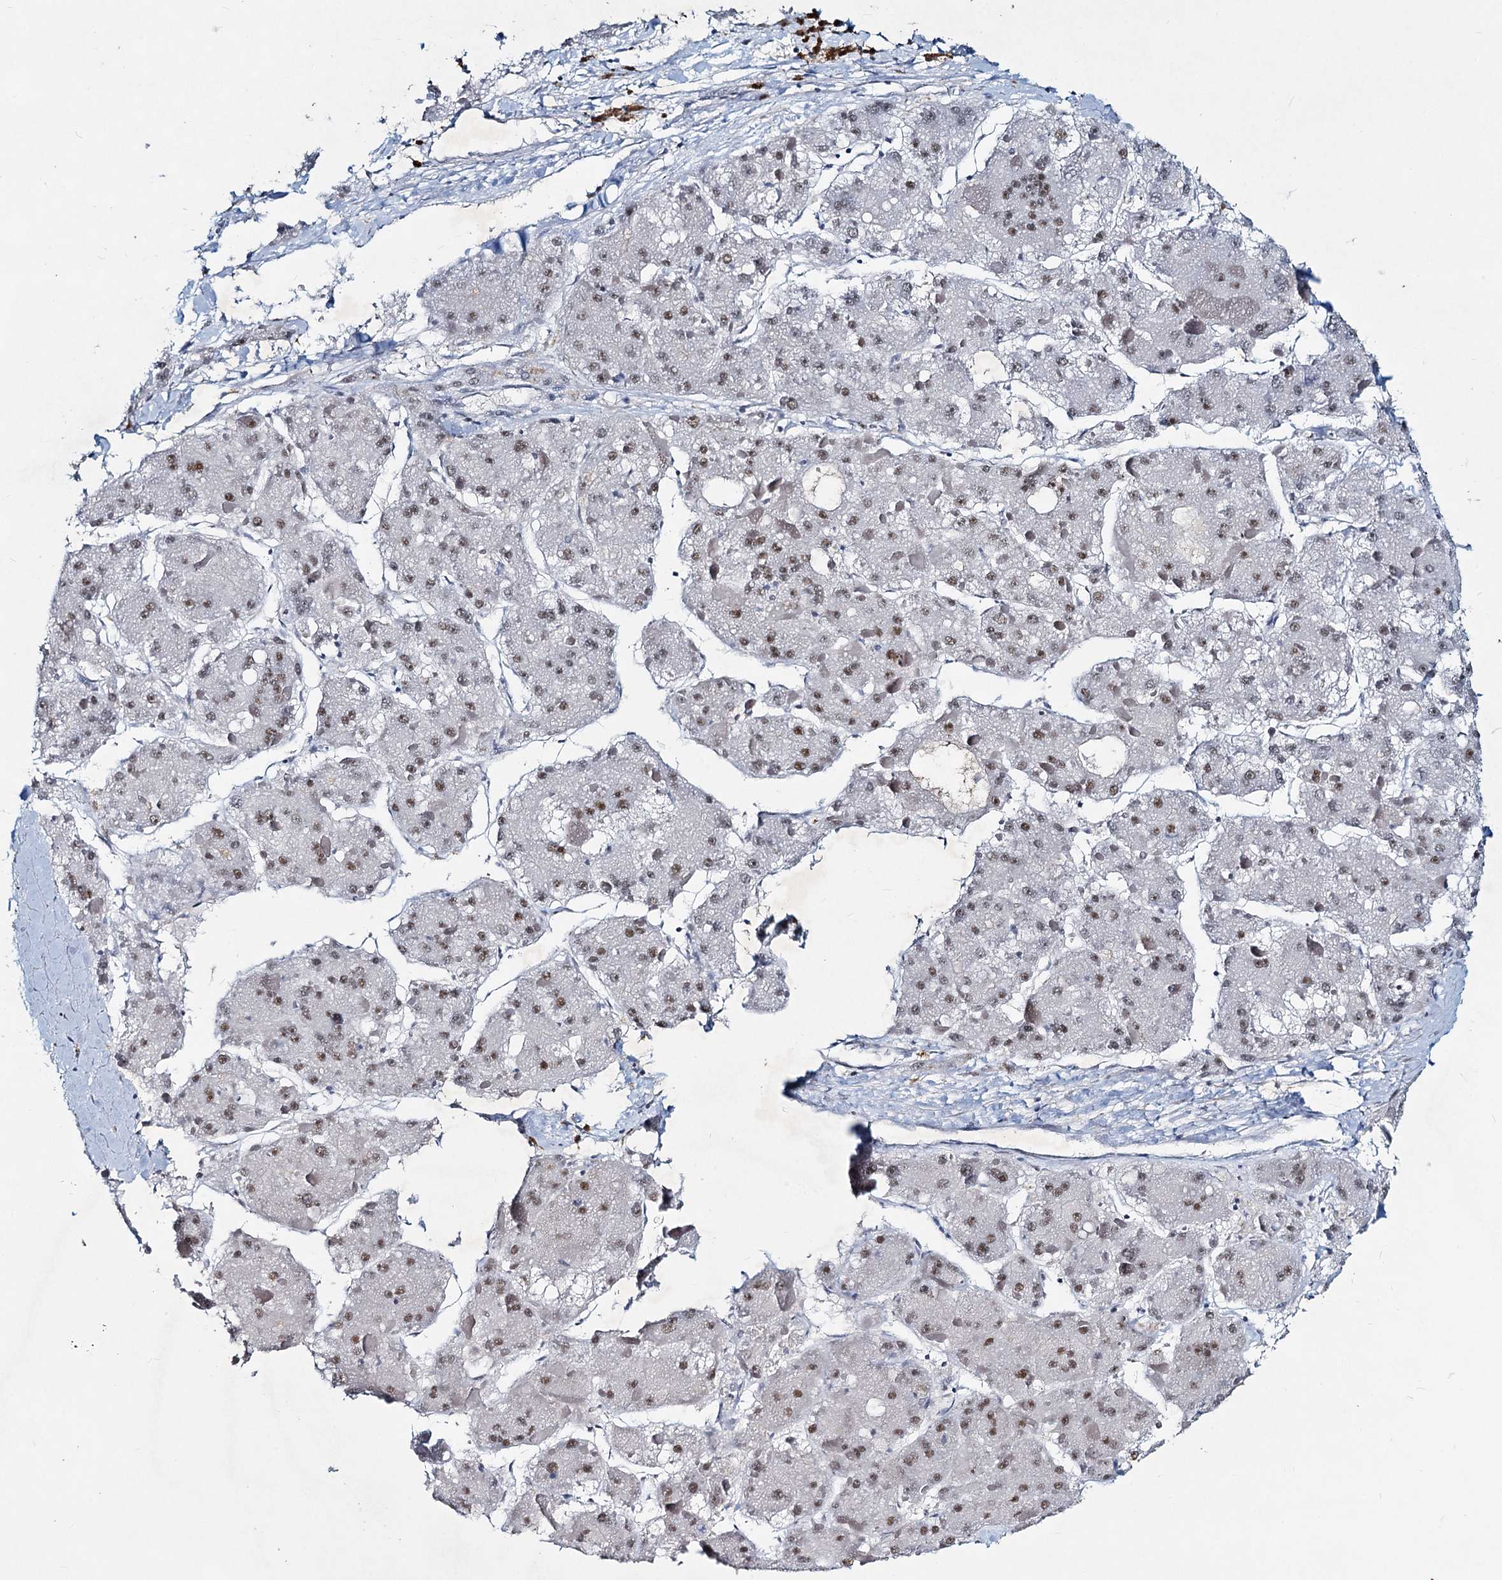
{"staining": {"intensity": "weak", "quantity": ">75%", "location": "nuclear"}, "tissue": "liver cancer", "cell_type": "Tumor cells", "image_type": "cancer", "snomed": [{"axis": "morphology", "description": "Carcinoma, Hepatocellular, NOS"}, {"axis": "topography", "description": "Liver"}], "caption": "Liver hepatocellular carcinoma stained with a brown dye displays weak nuclear positive expression in about >75% of tumor cells.", "gene": "METTL14", "patient": {"sex": "female", "age": 73}}